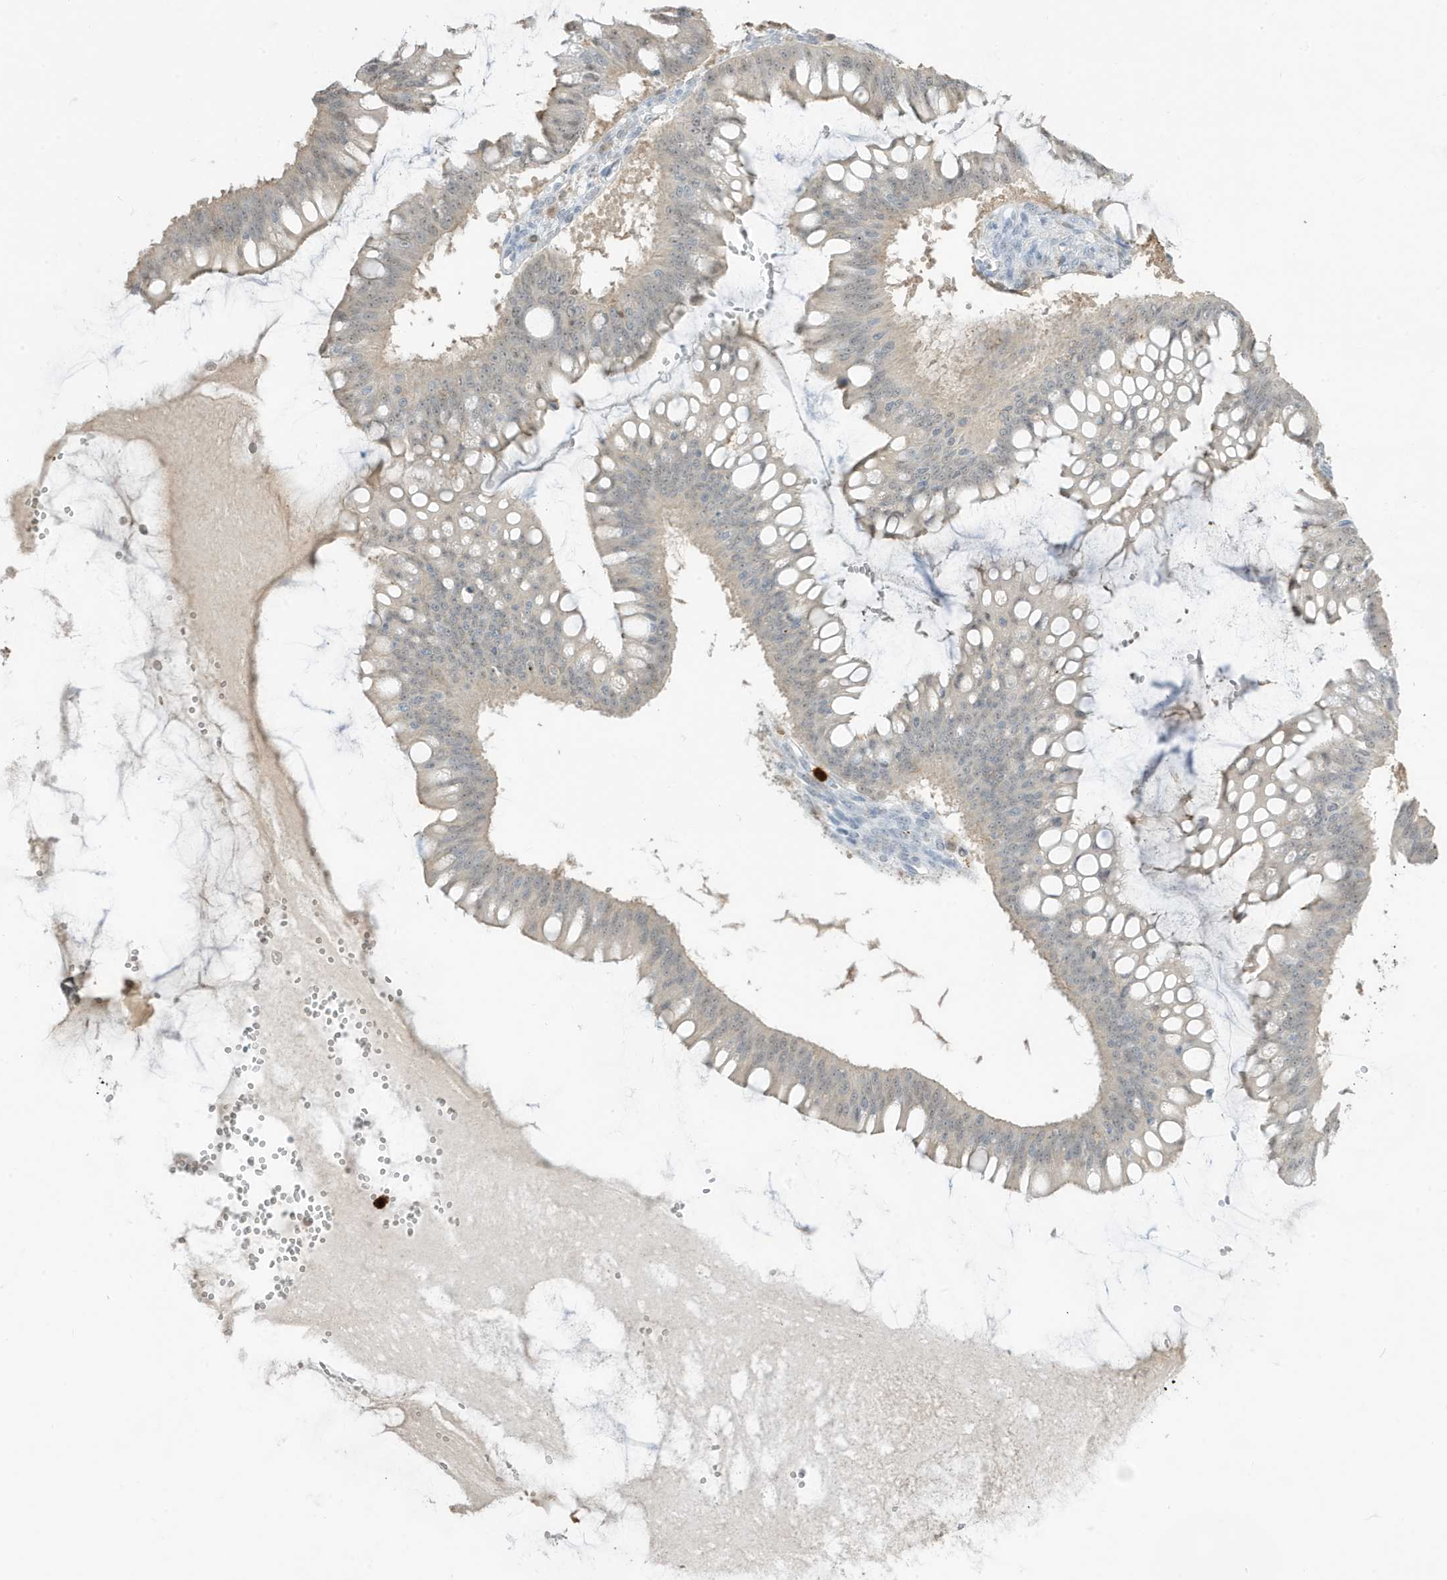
{"staining": {"intensity": "negative", "quantity": "none", "location": "none"}, "tissue": "ovarian cancer", "cell_type": "Tumor cells", "image_type": "cancer", "snomed": [{"axis": "morphology", "description": "Cystadenocarcinoma, mucinous, NOS"}, {"axis": "topography", "description": "Ovary"}], "caption": "Immunohistochemistry micrograph of neoplastic tissue: ovarian mucinous cystadenocarcinoma stained with DAB exhibits no significant protein expression in tumor cells.", "gene": "GCA", "patient": {"sex": "female", "age": 73}}